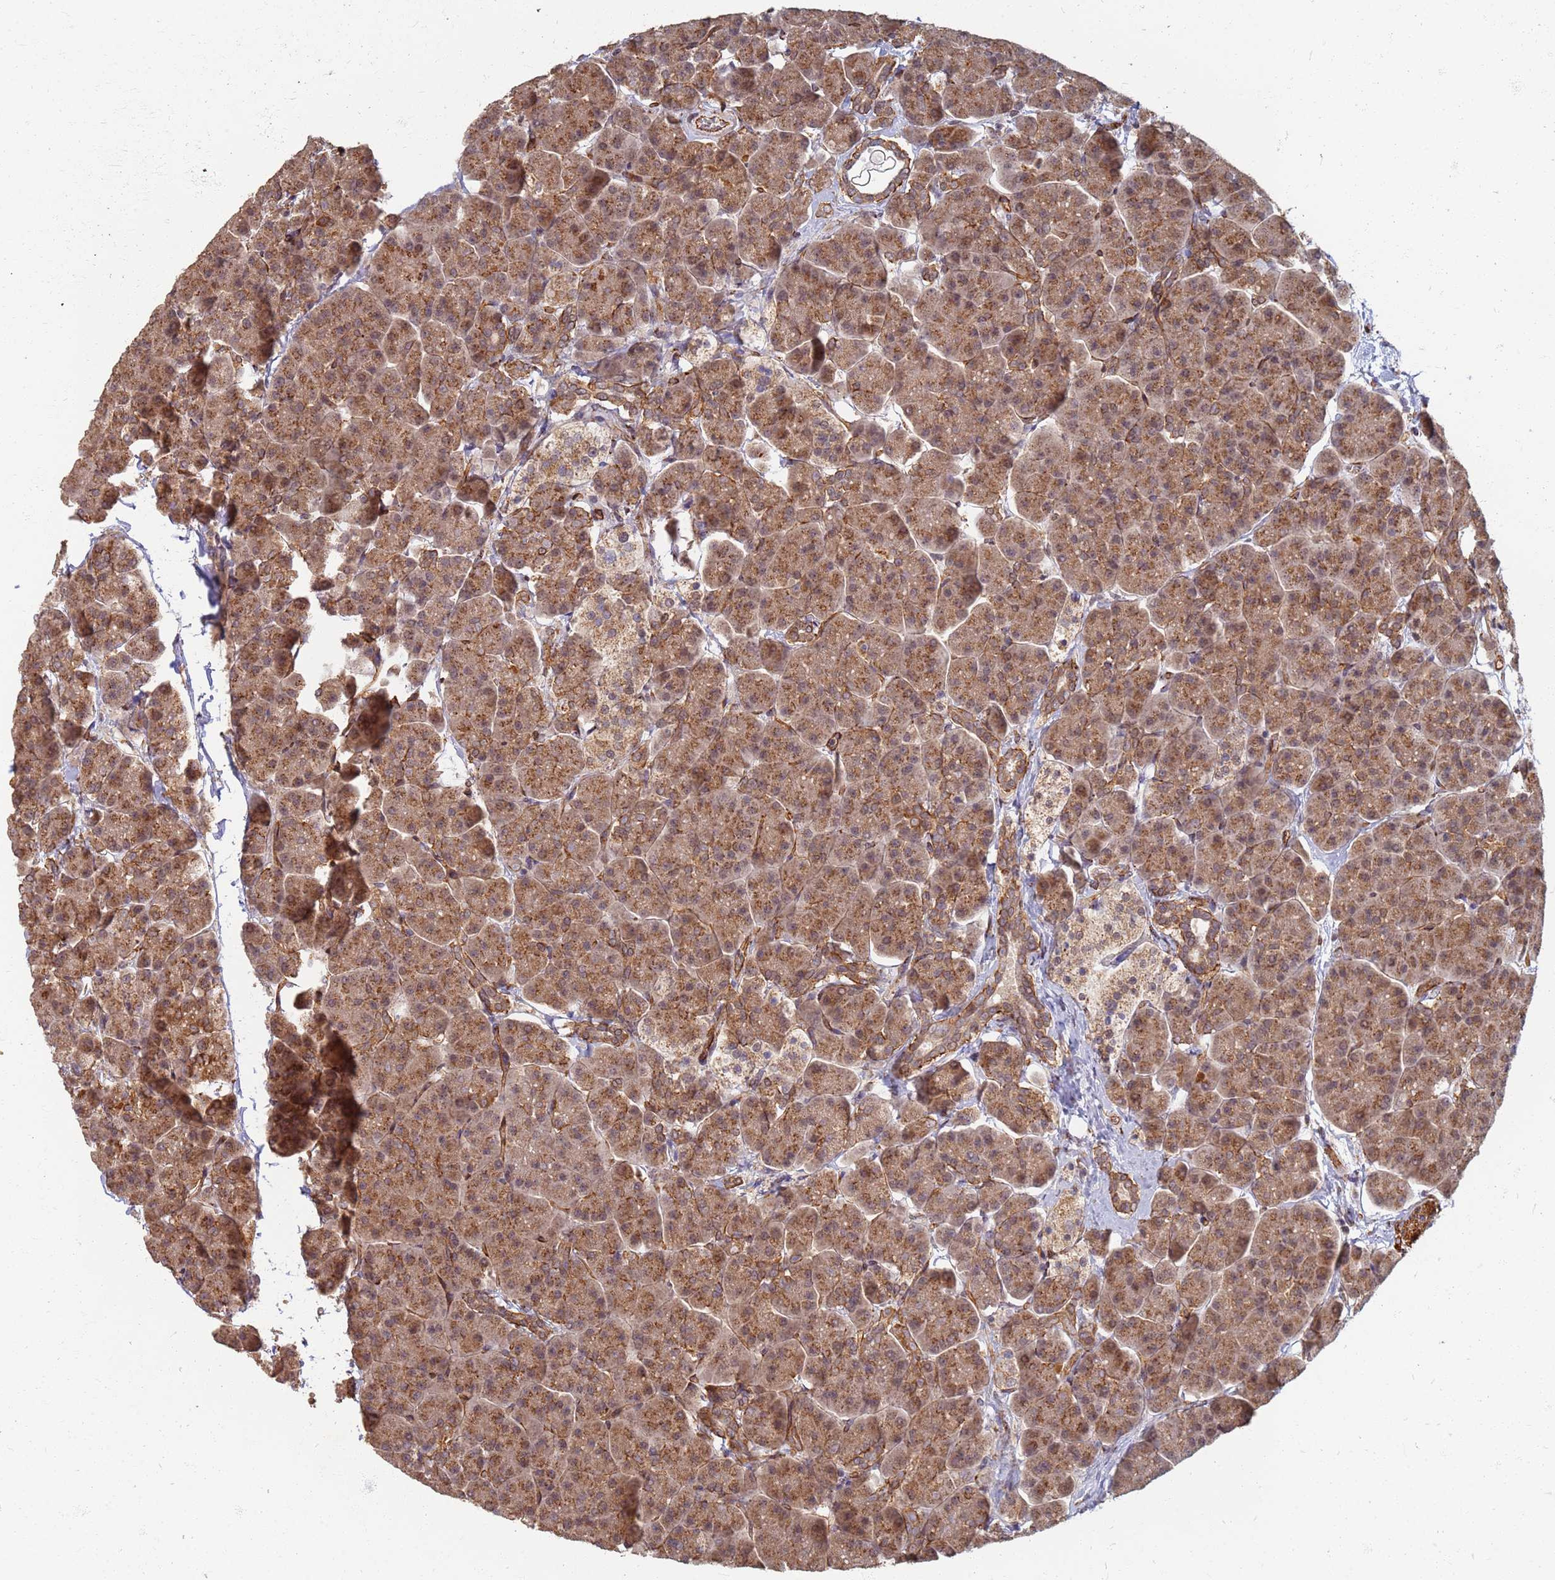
{"staining": {"intensity": "moderate", "quantity": ">75%", "location": "cytoplasmic/membranous"}, "tissue": "pancreas", "cell_type": "Exocrine glandular cells", "image_type": "normal", "snomed": [{"axis": "morphology", "description": "Normal tissue, NOS"}, {"axis": "topography", "description": "Pancreas"}, {"axis": "topography", "description": "Peripheral nerve tissue"}], "caption": "Moderate cytoplasmic/membranous protein positivity is identified in about >75% of exocrine glandular cells in pancreas. (DAB (3,3'-diaminobenzidine) IHC with brightfield microscopy, high magnification).", "gene": "ITGB4", "patient": {"sex": "male", "age": 54}}